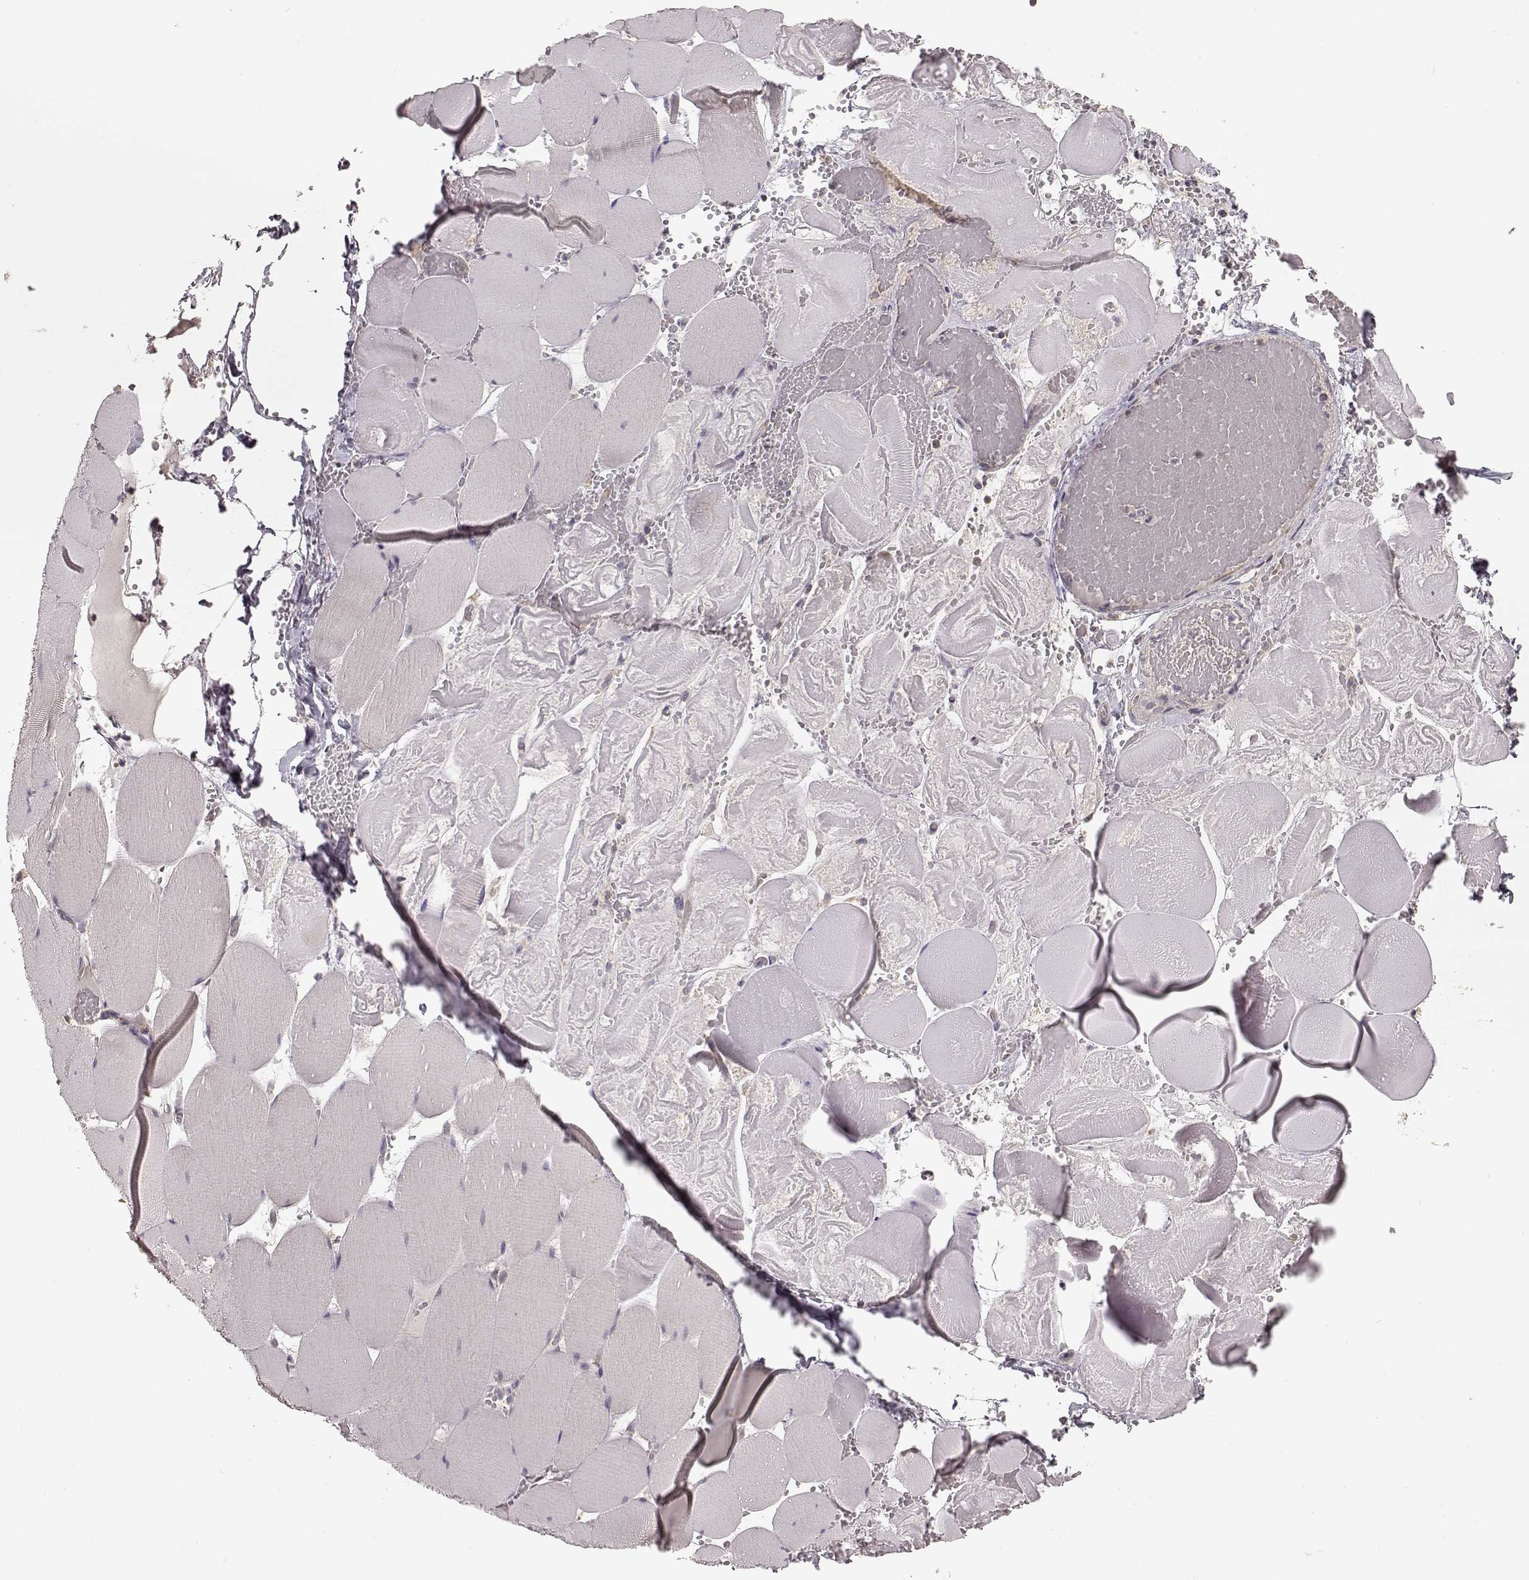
{"staining": {"intensity": "negative", "quantity": "none", "location": "none"}, "tissue": "skeletal muscle", "cell_type": "Myocytes", "image_type": "normal", "snomed": [{"axis": "morphology", "description": "Normal tissue, NOS"}, {"axis": "morphology", "description": "Malignant melanoma, Metastatic site"}, {"axis": "topography", "description": "Skeletal muscle"}], "caption": "Myocytes show no significant expression in unremarkable skeletal muscle. (Brightfield microscopy of DAB IHC at high magnification).", "gene": "ERBB3", "patient": {"sex": "male", "age": 50}}